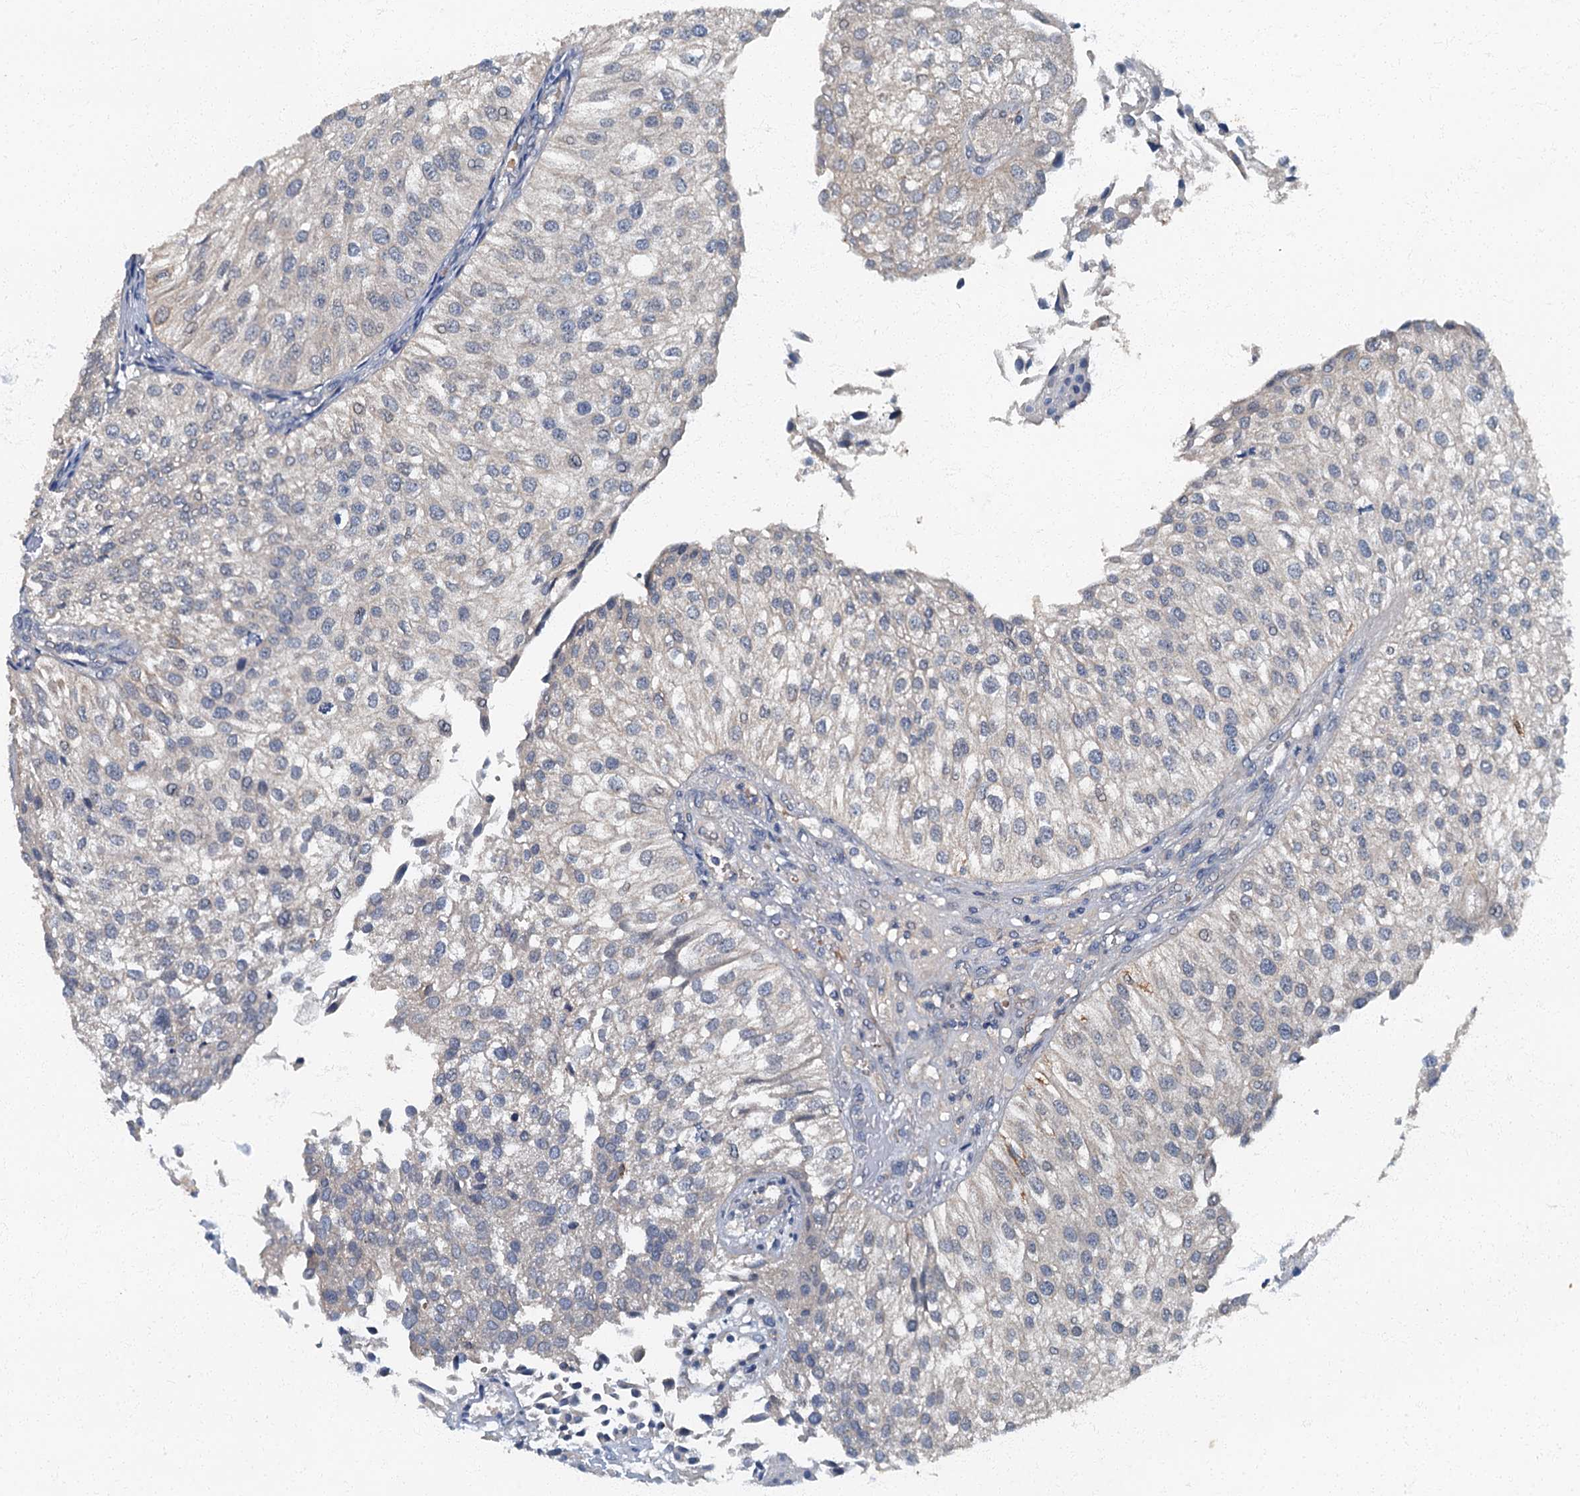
{"staining": {"intensity": "negative", "quantity": "none", "location": "none"}, "tissue": "urothelial cancer", "cell_type": "Tumor cells", "image_type": "cancer", "snomed": [{"axis": "morphology", "description": "Urothelial carcinoma, Low grade"}, {"axis": "topography", "description": "Urinary bladder"}], "caption": "Tumor cells show no significant protein staining in urothelial carcinoma (low-grade).", "gene": "ARL11", "patient": {"sex": "female", "age": 89}}